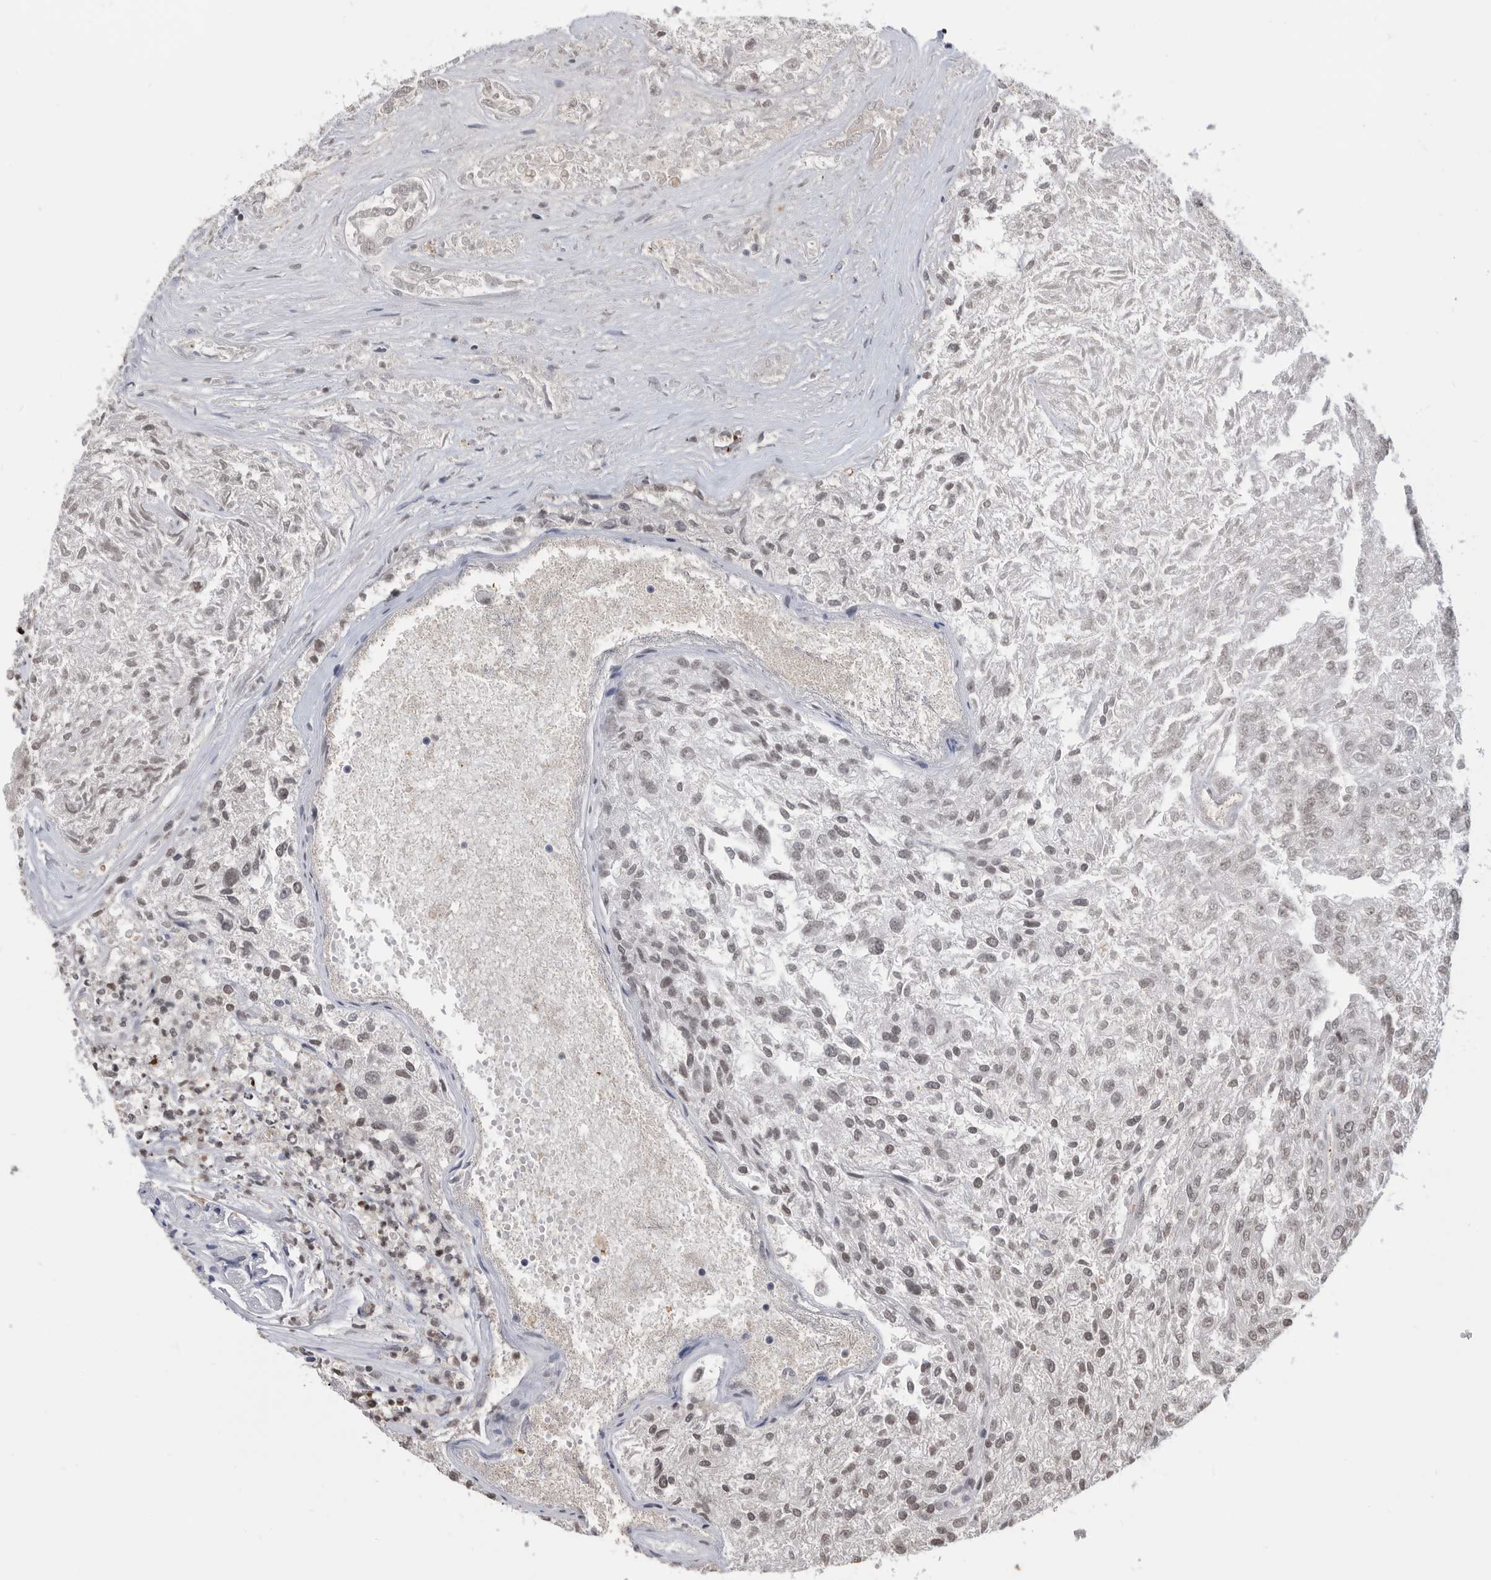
{"staining": {"intensity": "weak", "quantity": ">75%", "location": "nuclear"}, "tissue": "renal cancer", "cell_type": "Tumor cells", "image_type": "cancer", "snomed": [{"axis": "morphology", "description": "Adenocarcinoma, NOS"}, {"axis": "topography", "description": "Kidney"}], "caption": "Renal cancer tissue shows weak nuclear expression in approximately >75% of tumor cells", "gene": "TSTD1", "patient": {"sex": "female", "age": 54}}